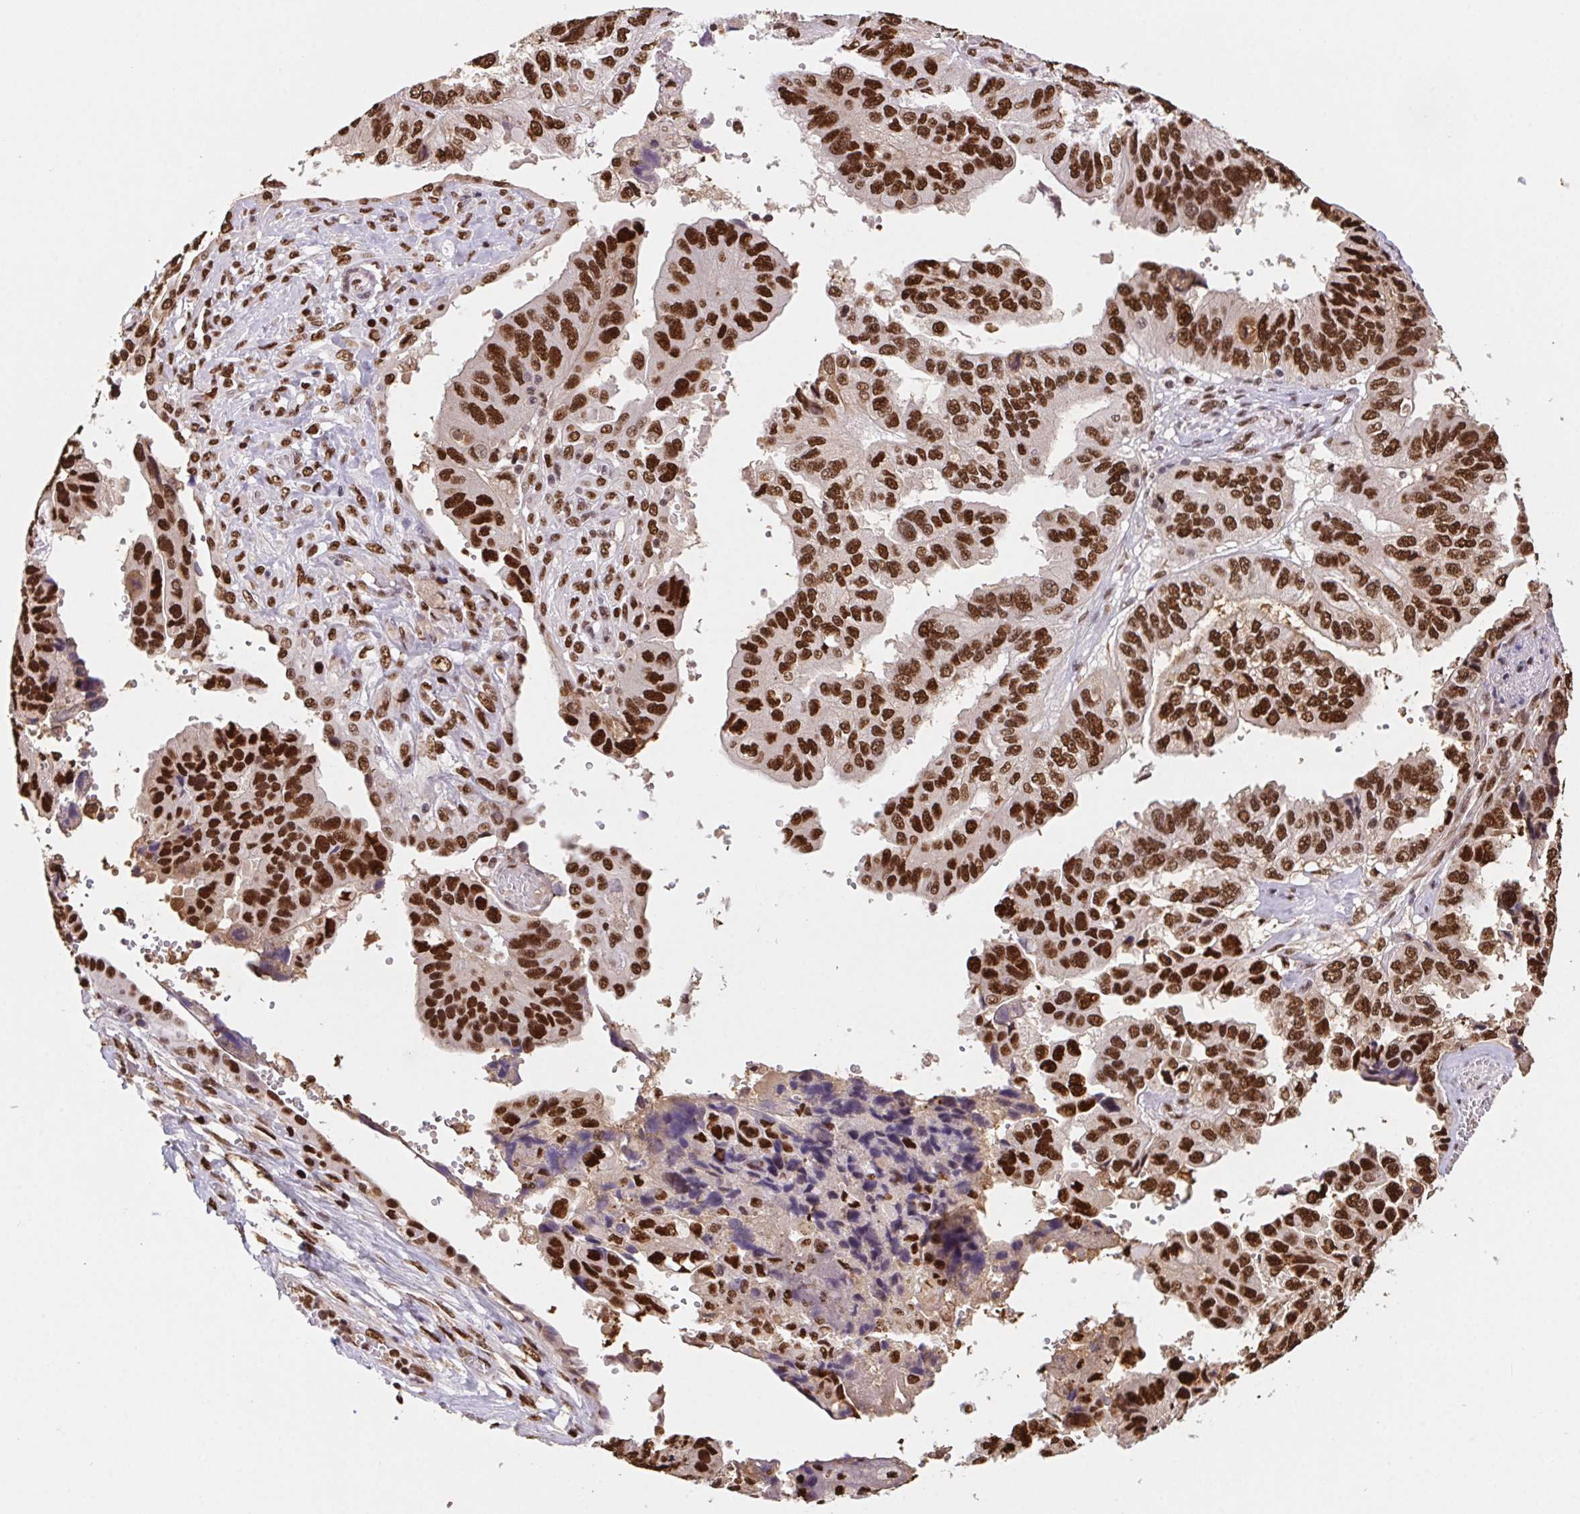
{"staining": {"intensity": "strong", "quantity": ">75%", "location": "nuclear"}, "tissue": "ovarian cancer", "cell_type": "Tumor cells", "image_type": "cancer", "snomed": [{"axis": "morphology", "description": "Cystadenocarcinoma, serous, NOS"}, {"axis": "topography", "description": "Ovary"}], "caption": "A high-resolution image shows immunohistochemistry (IHC) staining of ovarian cancer, which exhibits strong nuclear staining in approximately >75% of tumor cells.", "gene": "SET", "patient": {"sex": "female", "age": 79}}